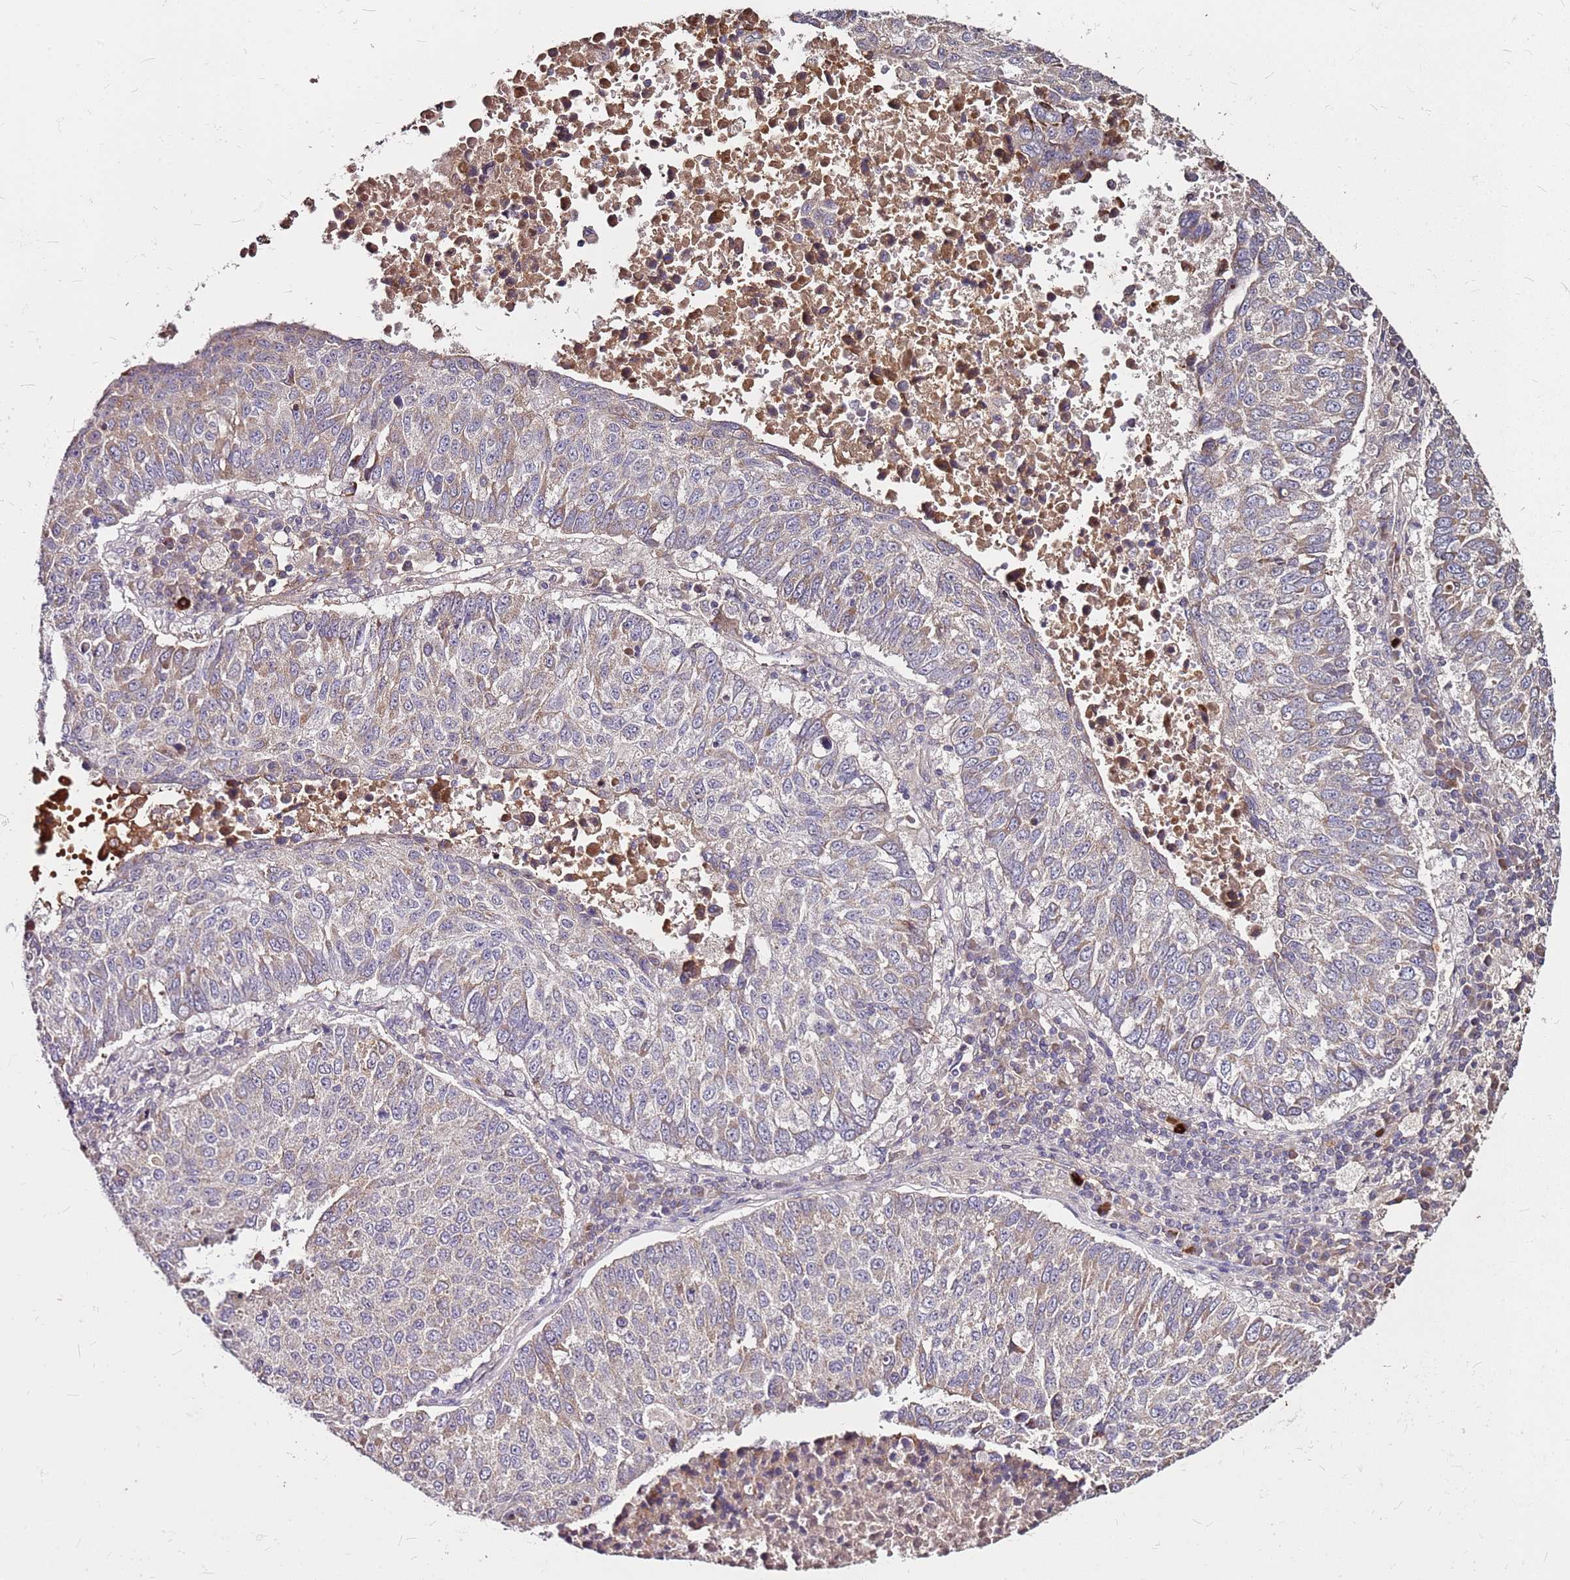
{"staining": {"intensity": "weak", "quantity": "25%-75%", "location": "cytoplasmic/membranous"}, "tissue": "lung cancer", "cell_type": "Tumor cells", "image_type": "cancer", "snomed": [{"axis": "morphology", "description": "Squamous cell carcinoma, NOS"}, {"axis": "topography", "description": "Lung"}], "caption": "DAB immunohistochemical staining of squamous cell carcinoma (lung) demonstrates weak cytoplasmic/membranous protein positivity in about 25%-75% of tumor cells.", "gene": "DCDC2C", "patient": {"sex": "male", "age": 73}}